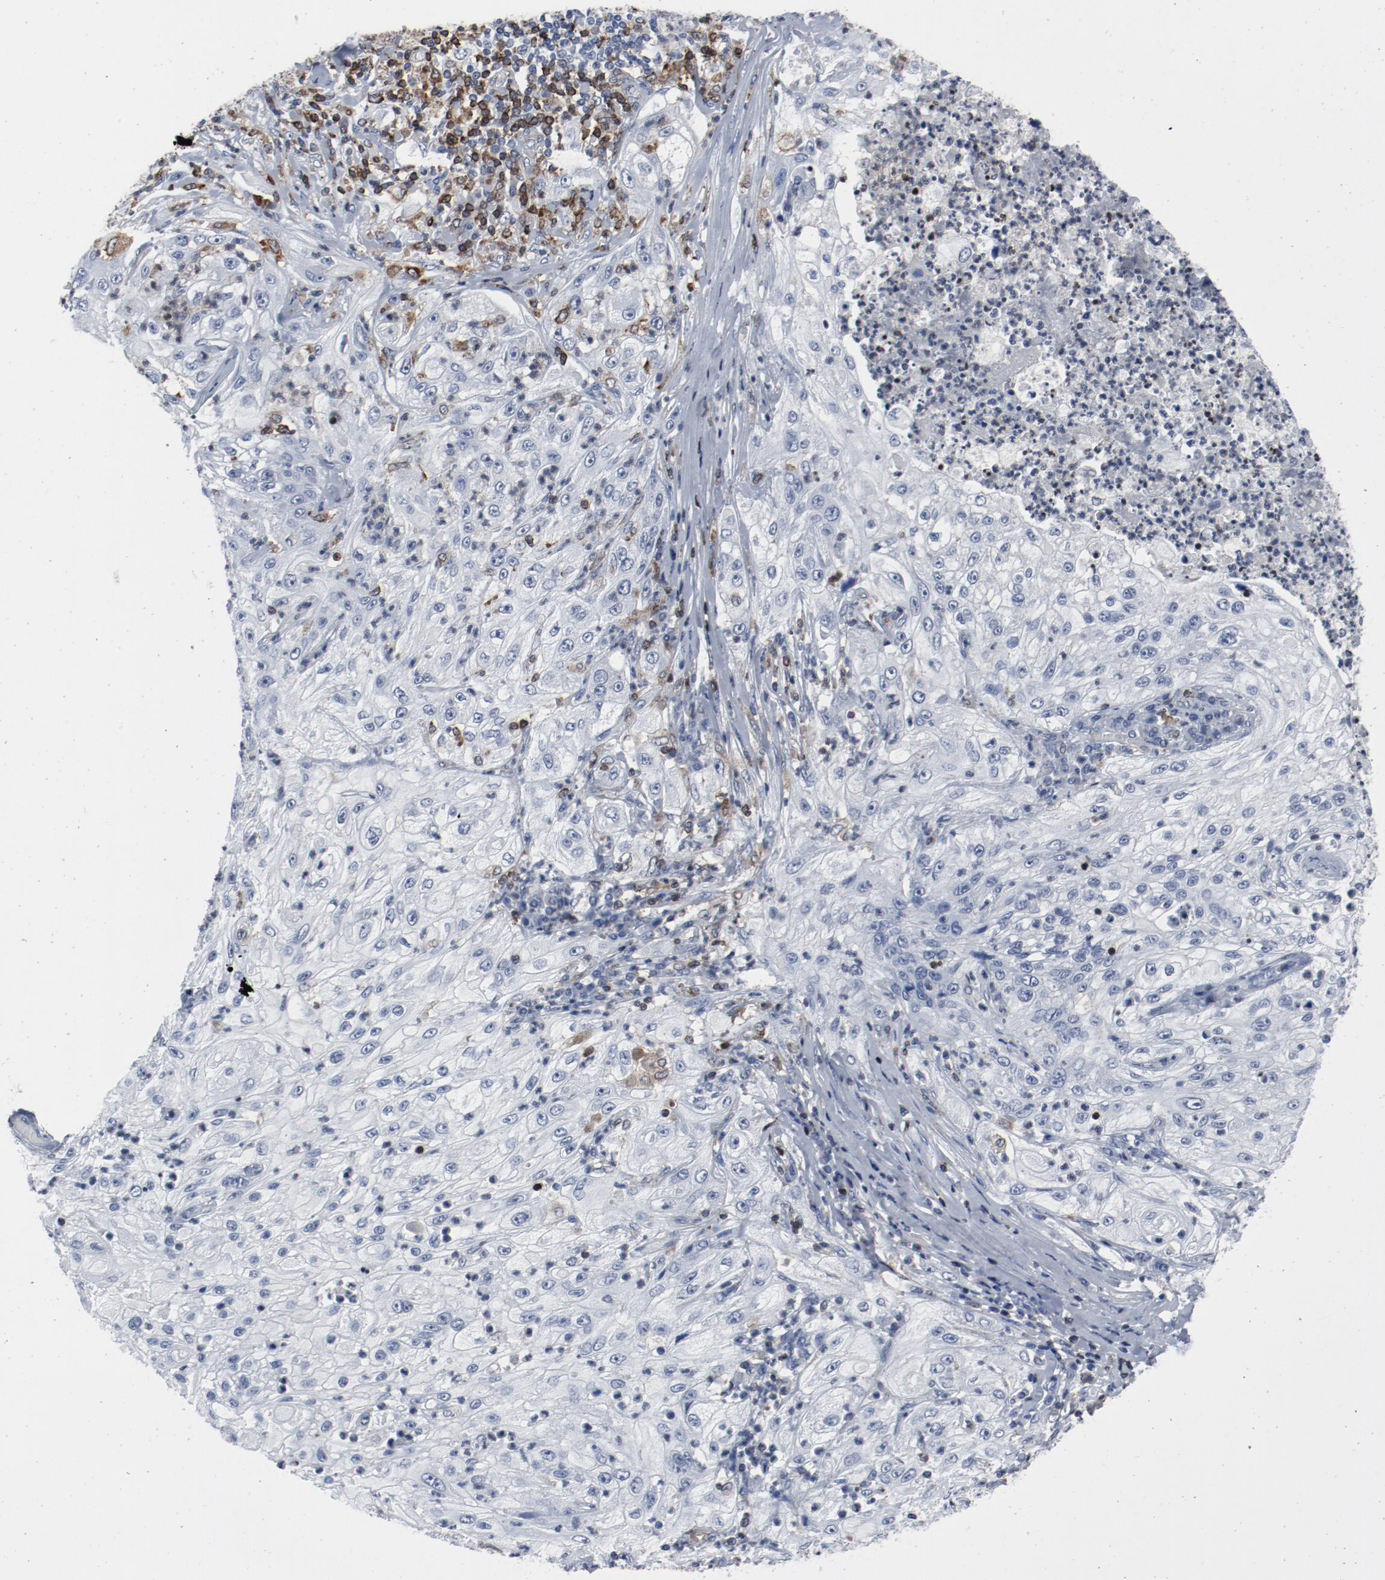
{"staining": {"intensity": "negative", "quantity": "none", "location": "none"}, "tissue": "lung cancer", "cell_type": "Tumor cells", "image_type": "cancer", "snomed": [{"axis": "morphology", "description": "Inflammation, NOS"}, {"axis": "morphology", "description": "Squamous cell carcinoma, NOS"}, {"axis": "topography", "description": "Lymph node"}, {"axis": "topography", "description": "Soft tissue"}, {"axis": "topography", "description": "Lung"}], "caption": "Lung cancer was stained to show a protein in brown. There is no significant staining in tumor cells. (DAB immunohistochemistry (IHC) with hematoxylin counter stain).", "gene": "LCP2", "patient": {"sex": "male", "age": 66}}